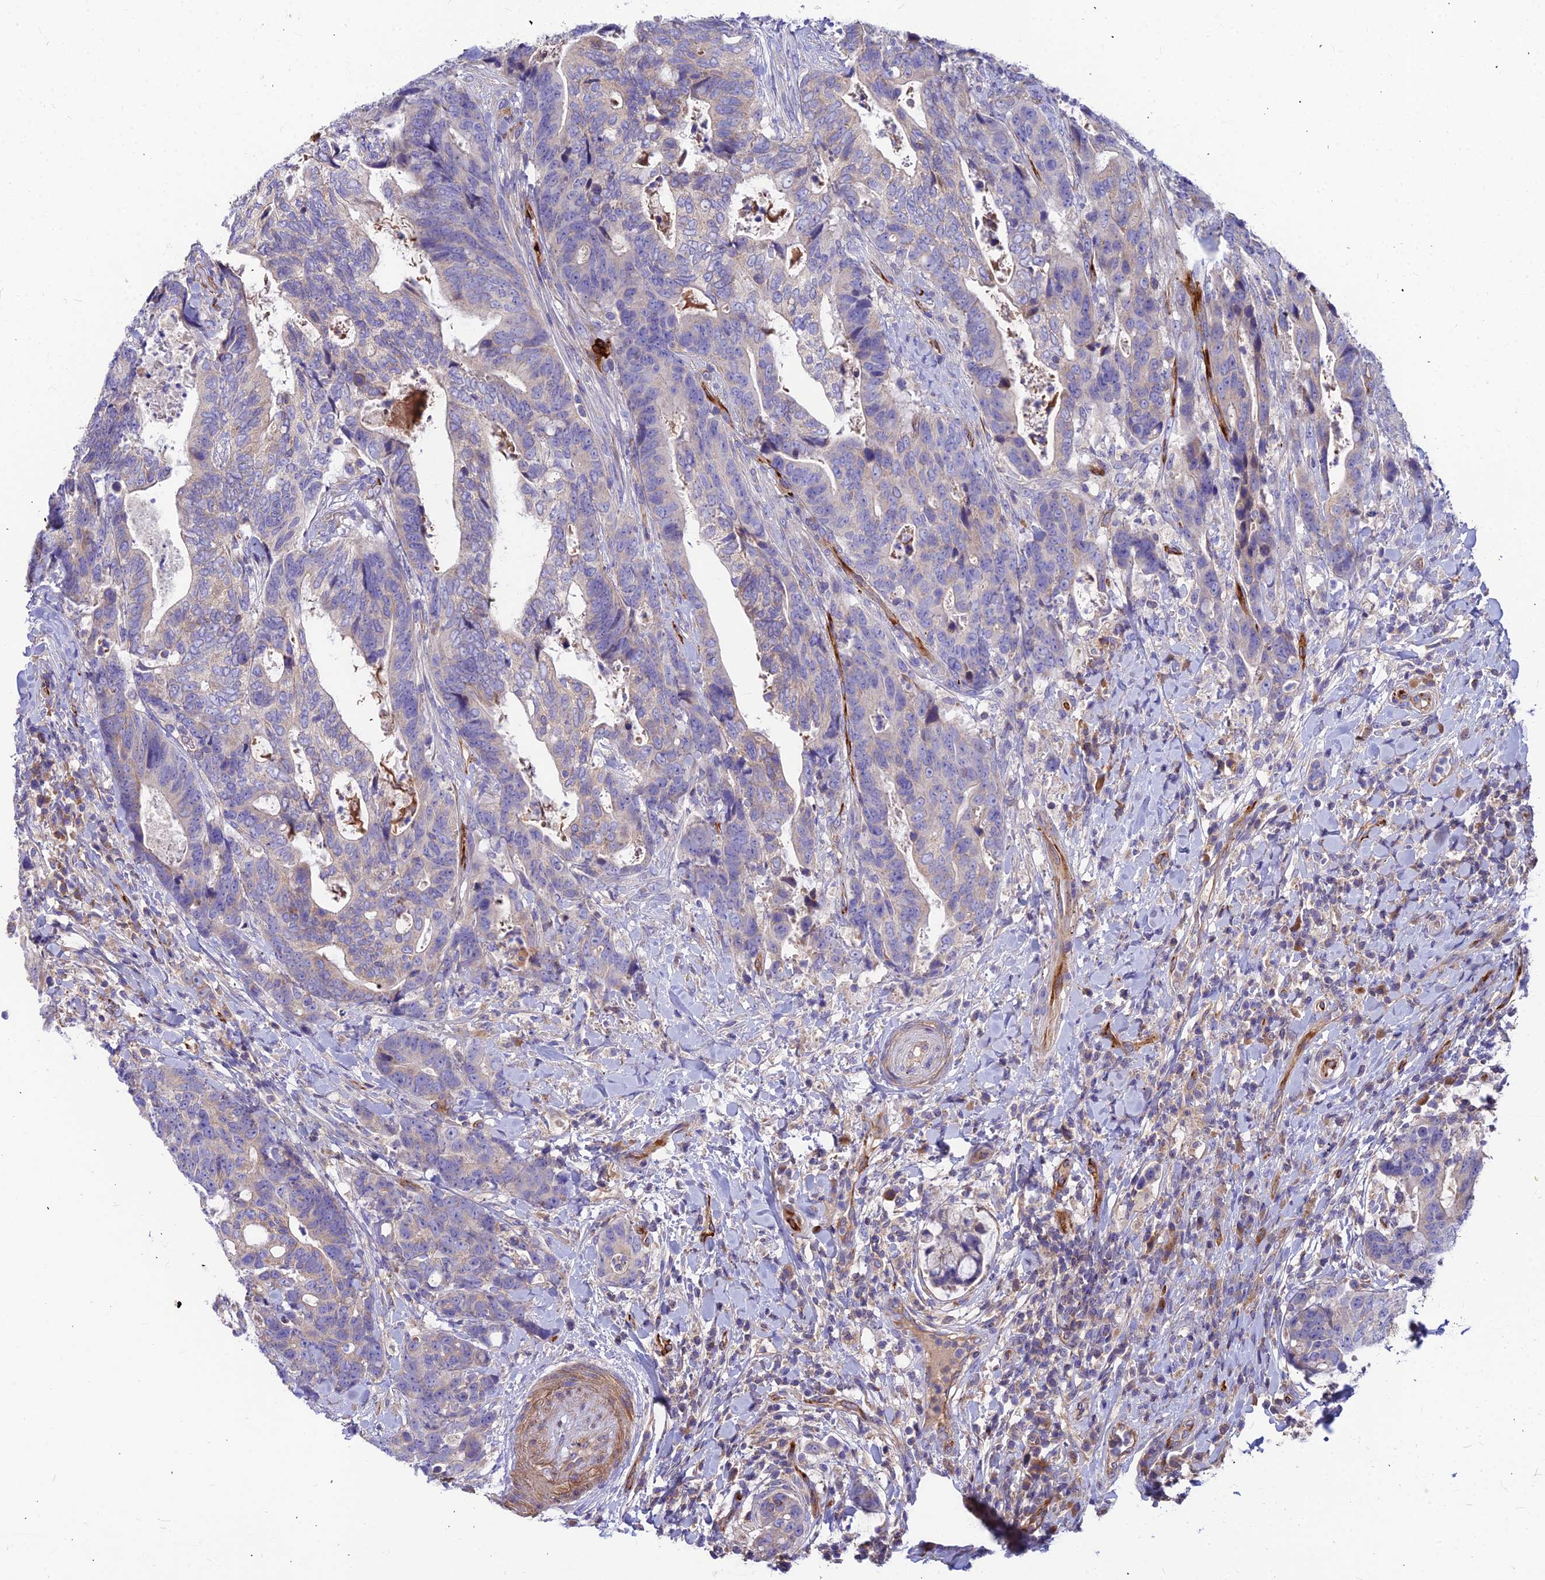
{"staining": {"intensity": "weak", "quantity": "<25%", "location": "cytoplasmic/membranous"}, "tissue": "colorectal cancer", "cell_type": "Tumor cells", "image_type": "cancer", "snomed": [{"axis": "morphology", "description": "Adenocarcinoma, NOS"}, {"axis": "topography", "description": "Colon"}], "caption": "Human colorectal cancer stained for a protein using immunohistochemistry reveals no positivity in tumor cells.", "gene": "ASPHD1", "patient": {"sex": "female", "age": 82}}